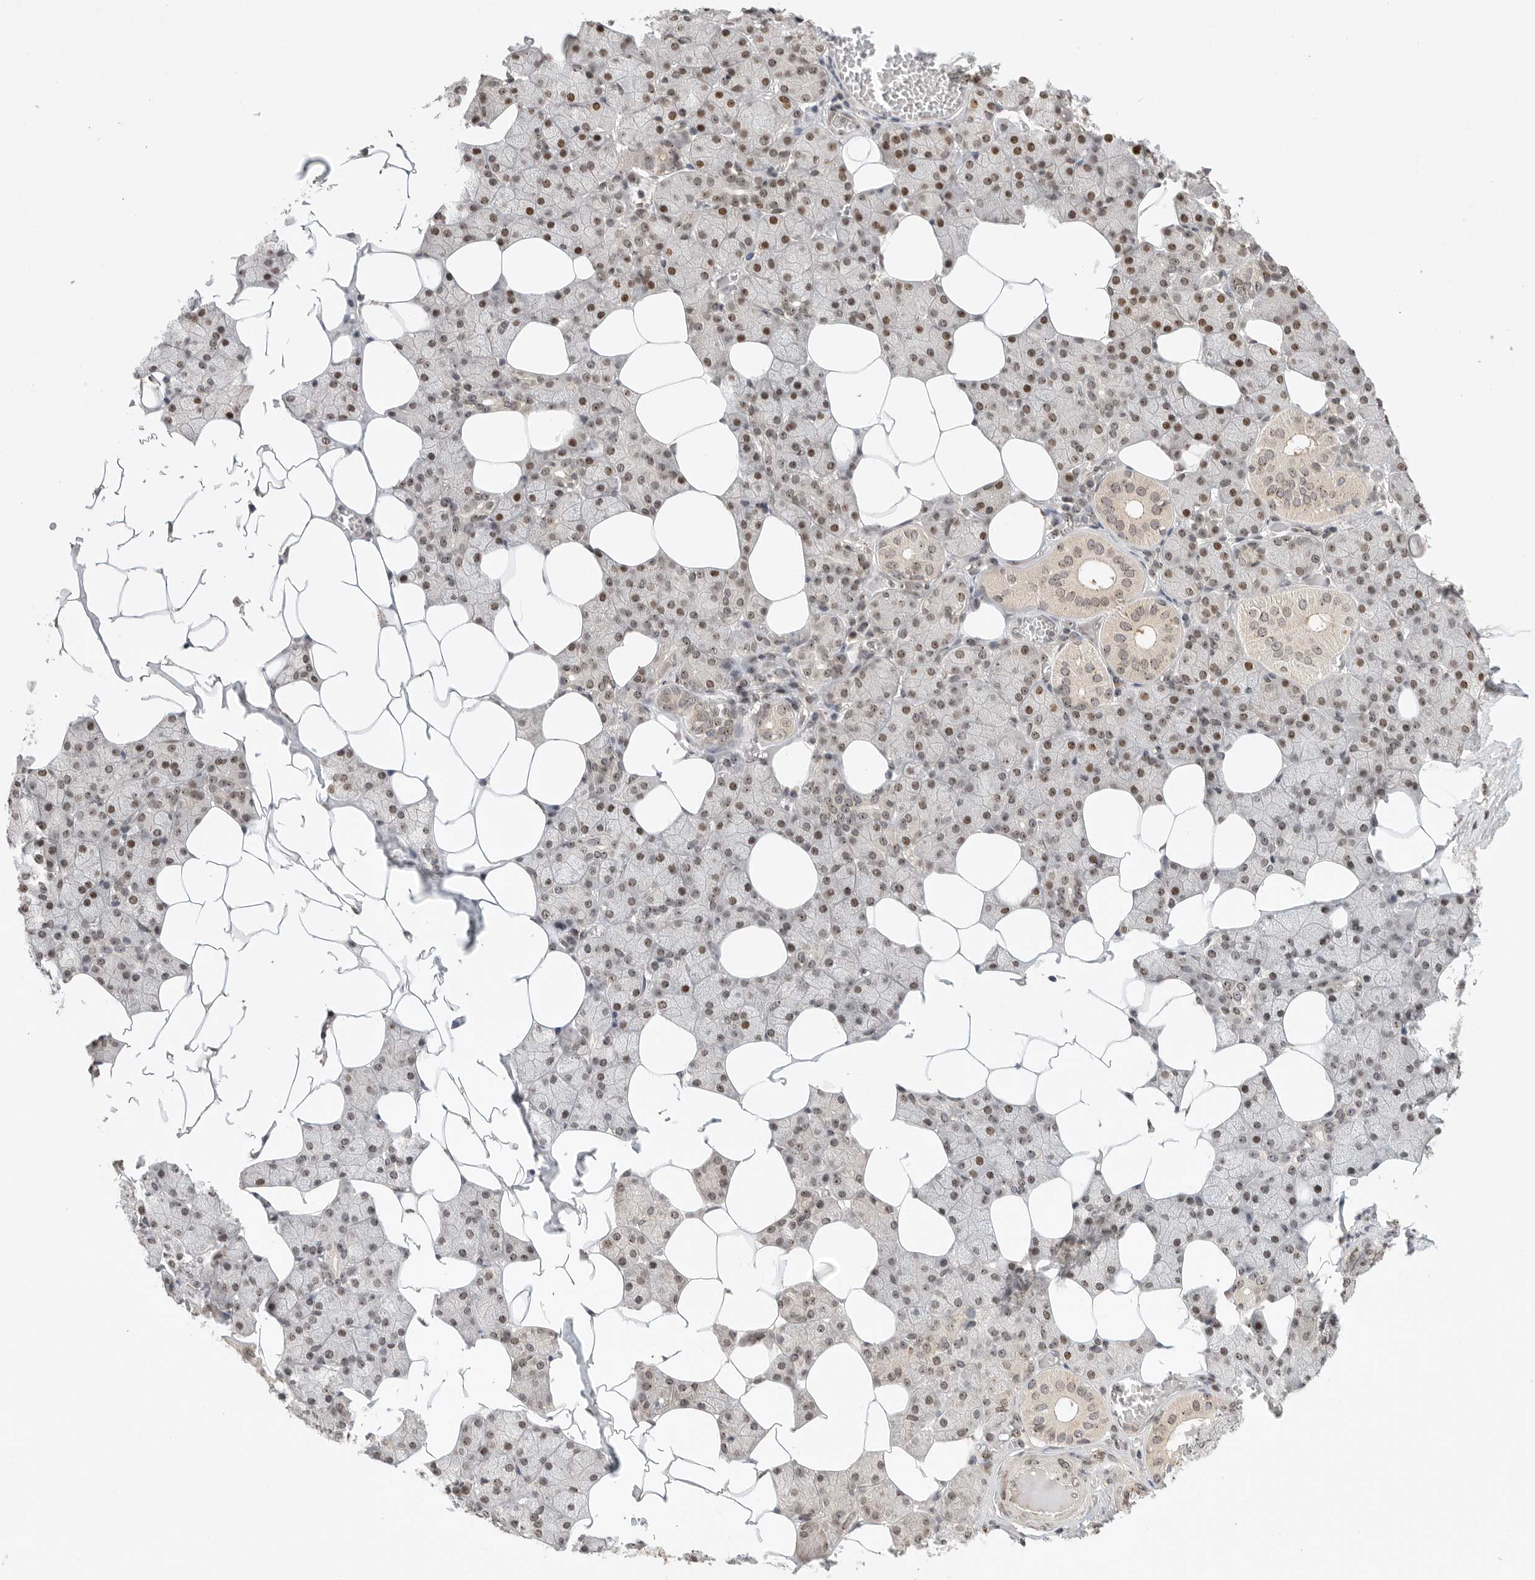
{"staining": {"intensity": "moderate", "quantity": "25%-75%", "location": "cytoplasmic/membranous,nuclear"}, "tissue": "salivary gland", "cell_type": "Glandular cells", "image_type": "normal", "snomed": [{"axis": "morphology", "description": "Normal tissue, NOS"}, {"axis": "topography", "description": "Salivary gland"}], "caption": "This is a photomicrograph of immunohistochemistry staining of normal salivary gland, which shows moderate staining in the cytoplasmic/membranous,nuclear of glandular cells.", "gene": "LEMD3", "patient": {"sex": "female", "age": 33}}